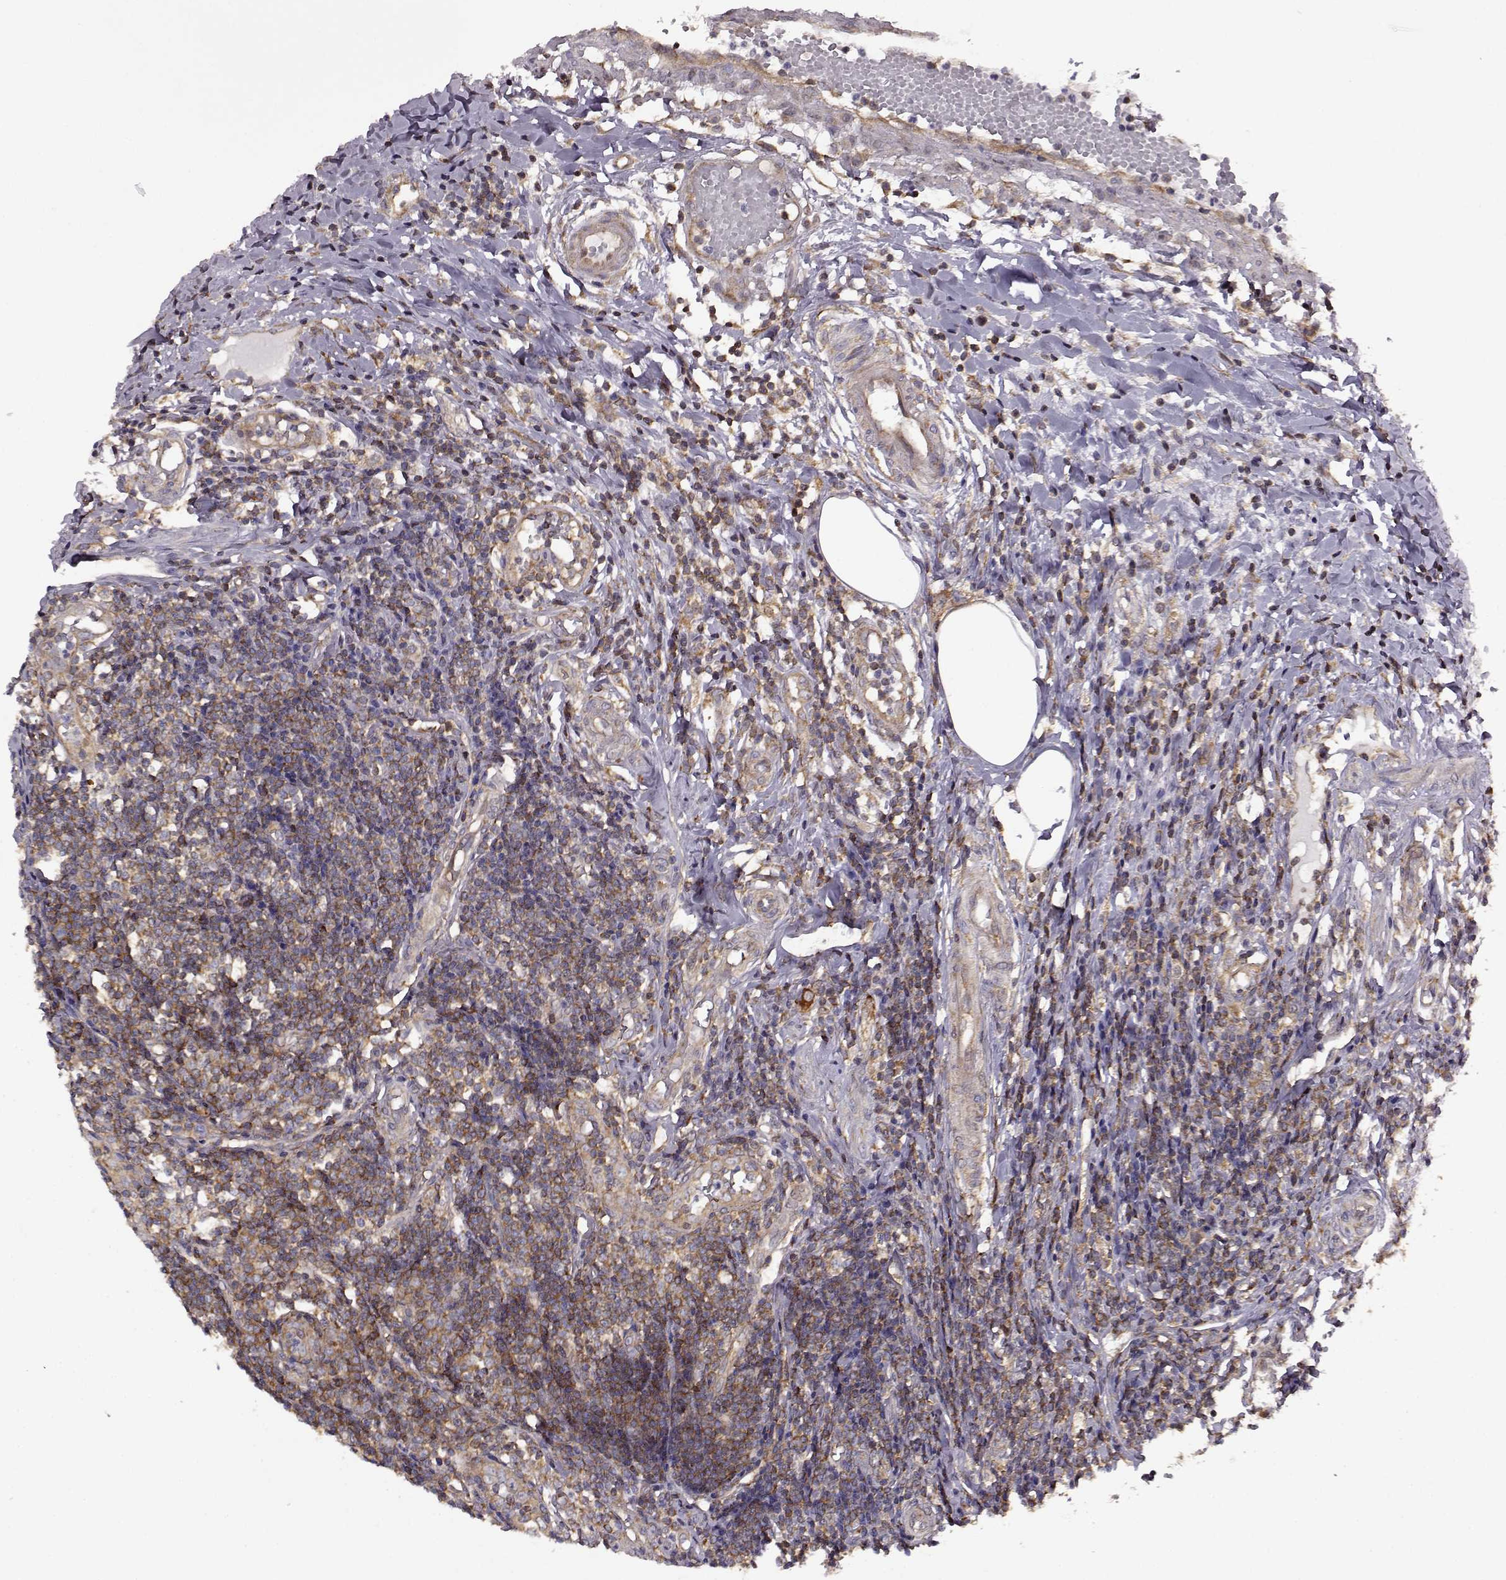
{"staining": {"intensity": "strong", "quantity": ">75%", "location": "cytoplasmic/membranous"}, "tissue": "appendix", "cell_type": "Glandular cells", "image_type": "normal", "snomed": [{"axis": "morphology", "description": "Normal tissue, NOS"}, {"axis": "morphology", "description": "Inflammation, NOS"}, {"axis": "topography", "description": "Appendix"}], "caption": "This micrograph shows immunohistochemistry (IHC) staining of normal appendix, with high strong cytoplasmic/membranous staining in about >75% of glandular cells.", "gene": "URI1", "patient": {"sex": "male", "age": 16}}